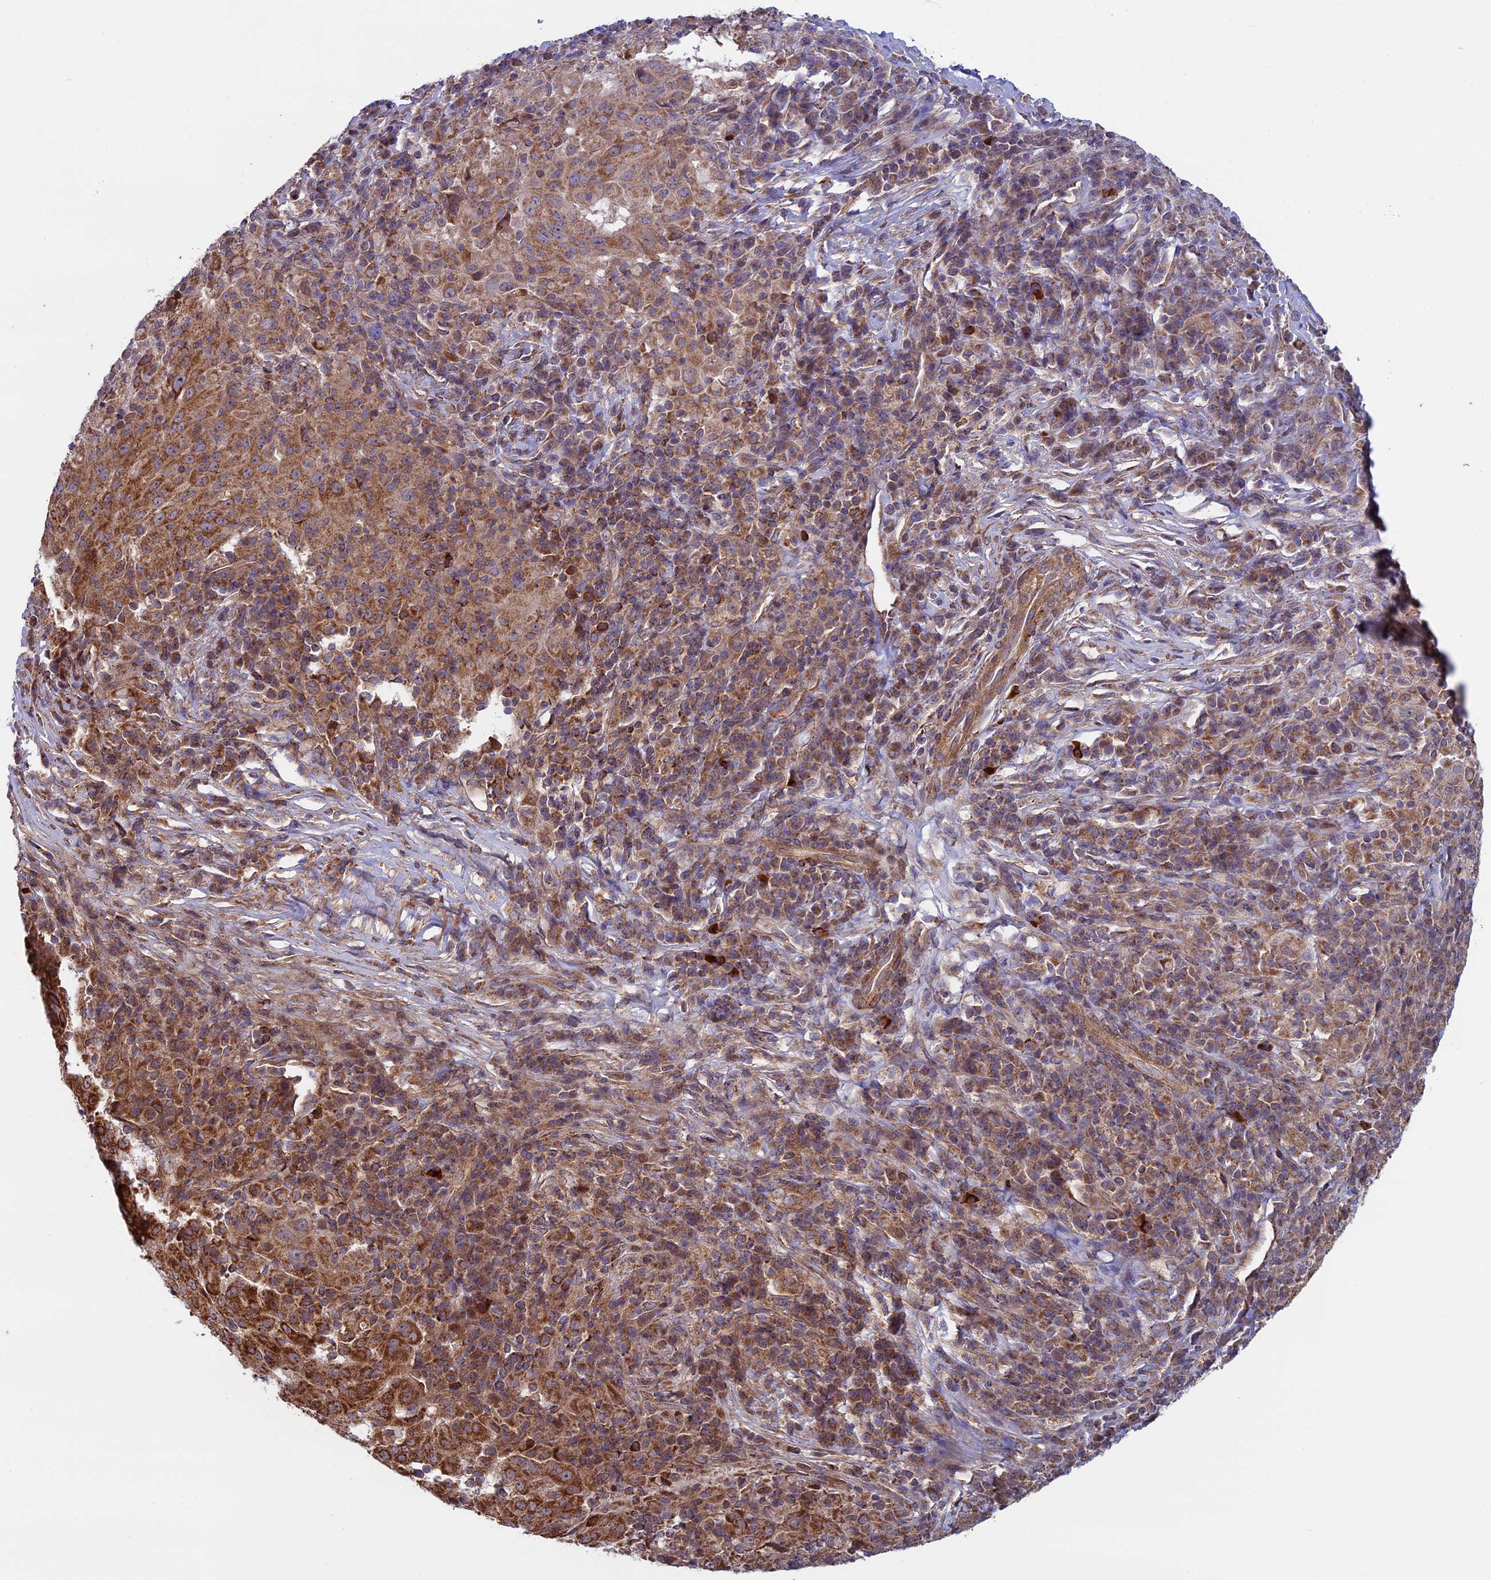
{"staining": {"intensity": "strong", "quantity": "25%-75%", "location": "cytoplasmic/membranous"}, "tissue": "pancreatic cancer", "cell_type": "Tumor cells", "image_type": "cancer", "snomed": [{"axis": "morphology", "description": "Adenocarcinoma, NOS"}, {"axis": "topography", "description": "Pancreas"}], "caption": "High-magnification brightfield microscopy of adenocarcinoma (pancreatic) stained with DAB (brown) and counterstained with hematoxylin (blue). tumor cells exhibit strong cytoplasmic/membranous staining is present in approximately25%-75% of cells.", "gene": "CCDC8", "patient": {"sex": "male", "age": 63}}